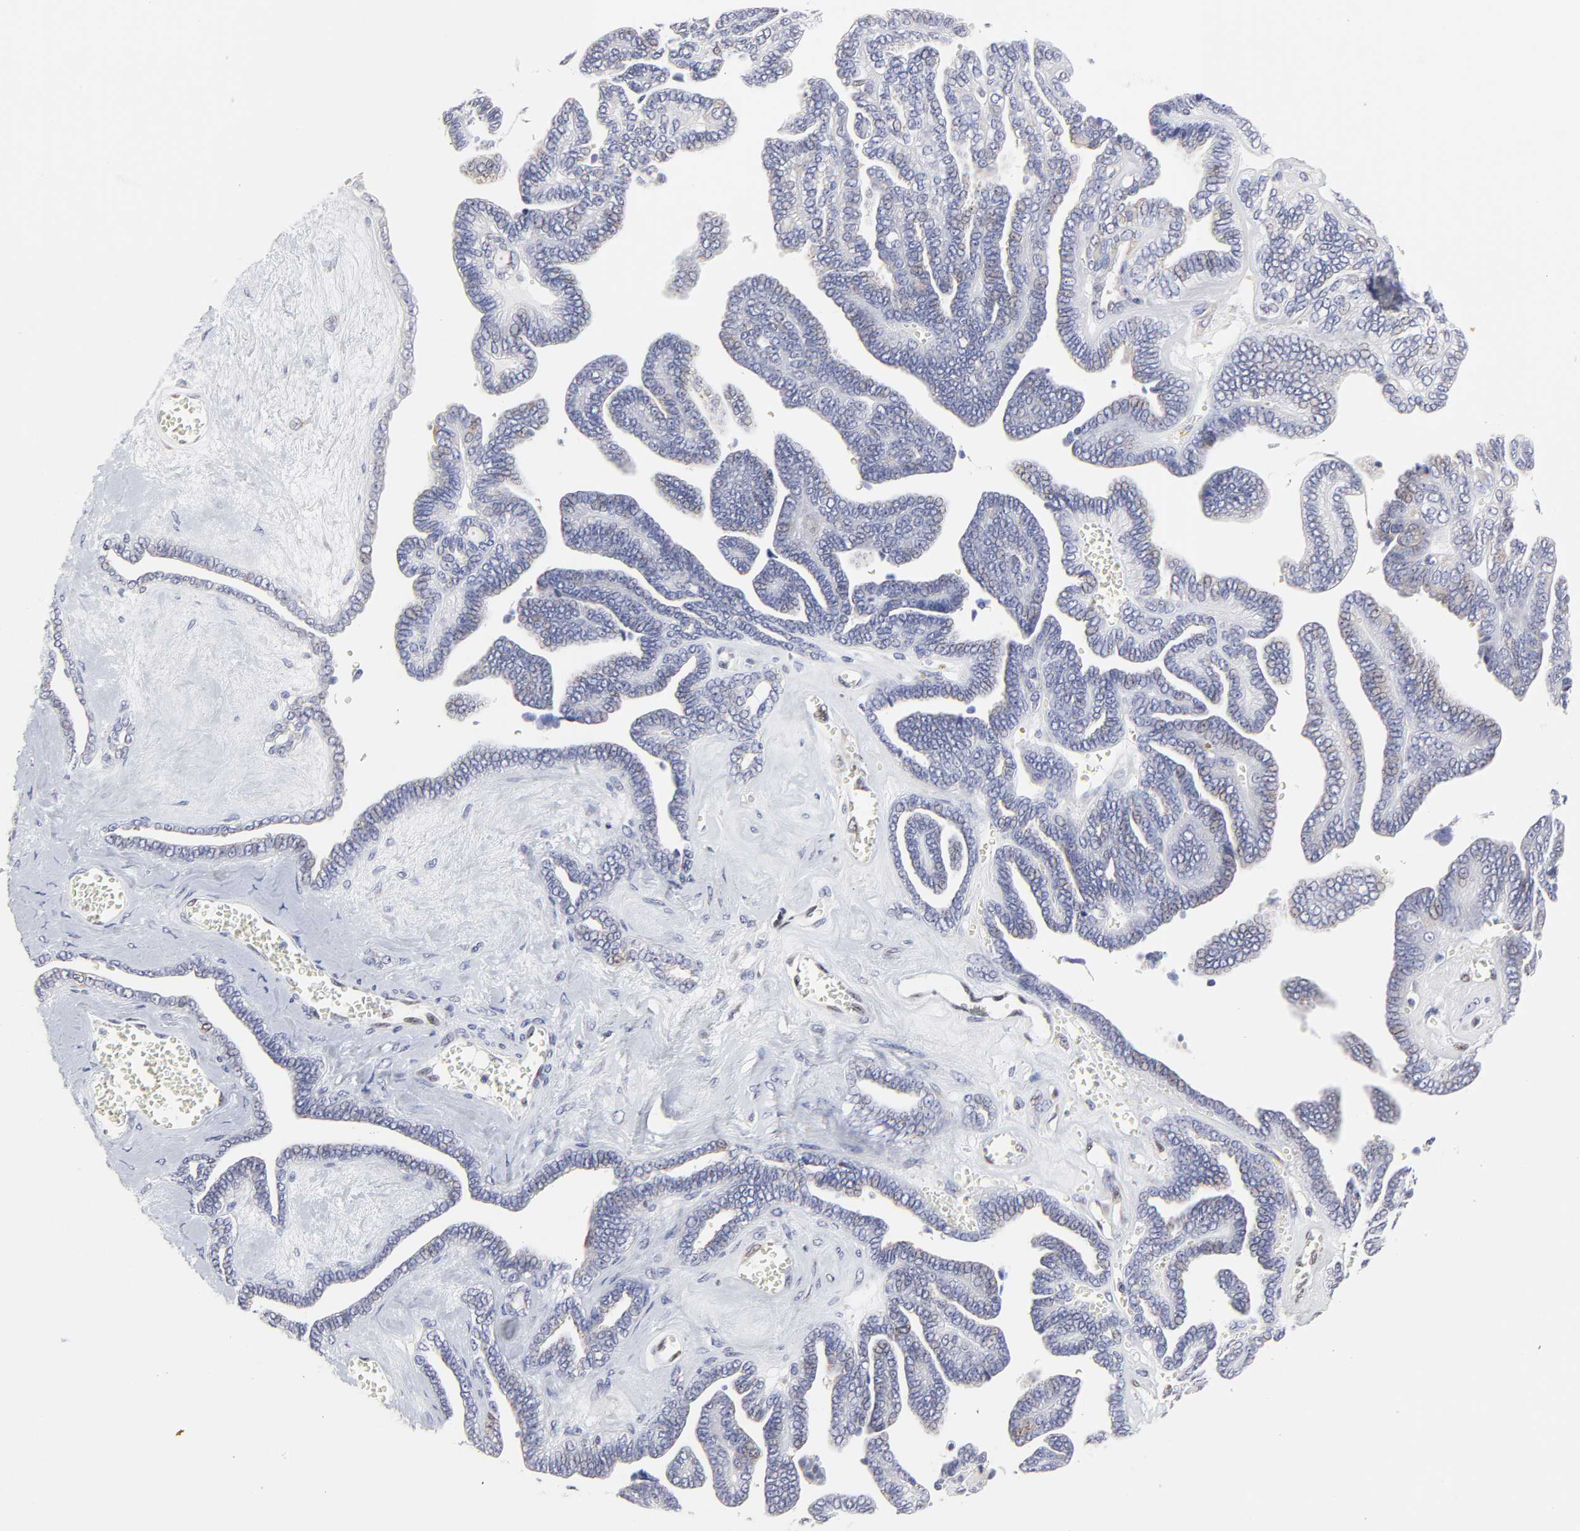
{"staining": {"intensity": "weak", "quantity": "<25%", "location": "cytoplasmic/membranous"}, "tissue": "ovarian cancer", "cell_type": "Tumor cells", "image_type": "cancer", "snomed": [{"axis": "morphology", "description": "Cystadenocarcinoma, serous, NOS"}, {"axis": "topography", "description": "Ovary"}], "caption": "This is an immunohistochemistry histopathology image of human ovarian cancer (serous cystadenocarcinoma). There is no positivity in tumor cells.", "gene": "NCAPH", "patient": {"sex": "female", "age": 71}}